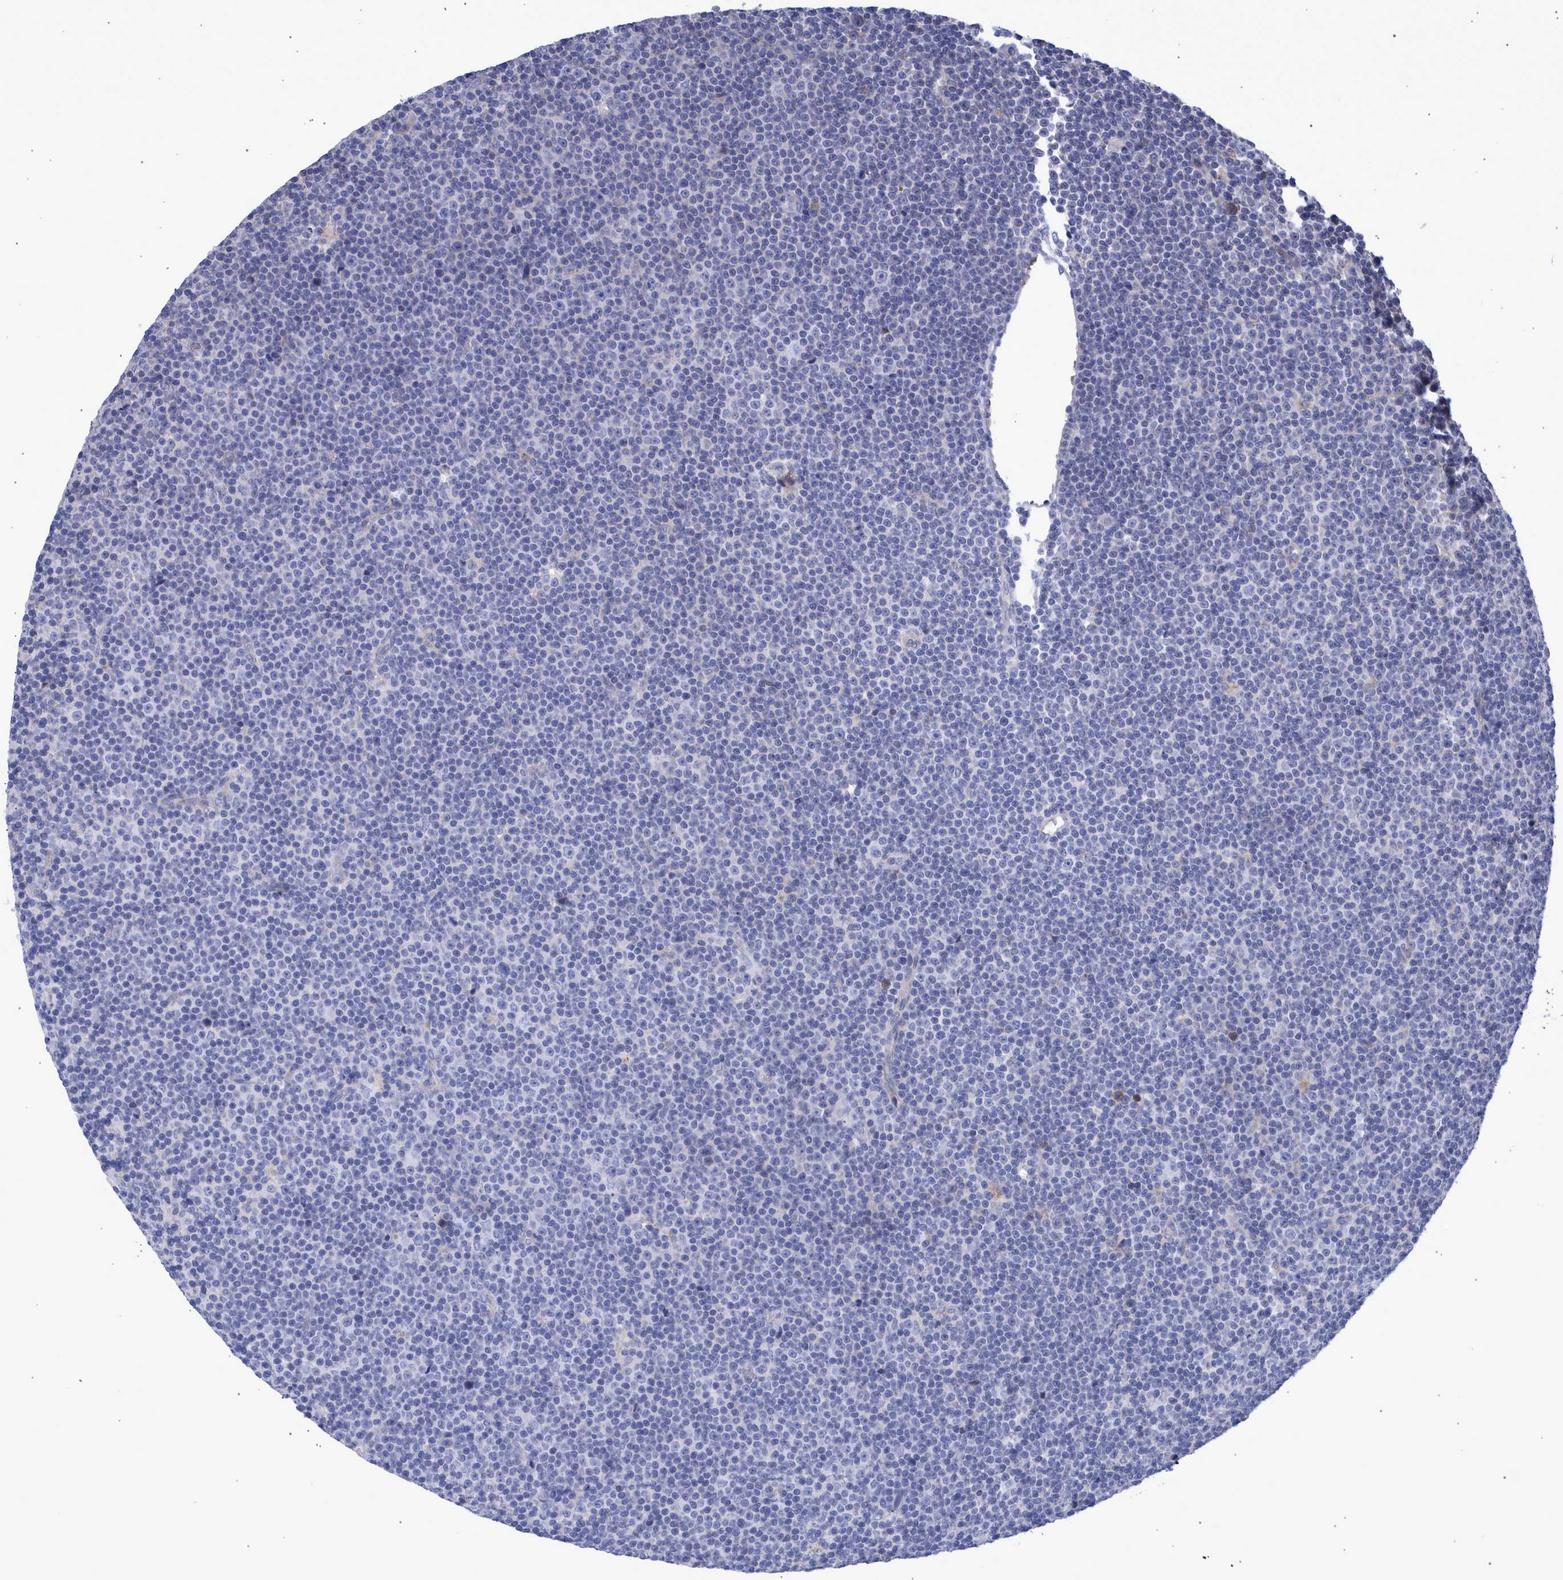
{"staining": {"intensity": "negative", "quantity": "none", "location": "none"}, "tissue": "lymphoma", "cell_type": "Tumor cells", "image_type": "cancer", "snomed": [{"axis": "morphology", "description": "Malignant lymphoma, non-Hodgkin's type, Low grade"}, {"axis": "topography", "description": "Lymph node"}], "caption": "Immunohistochemical staining of lymphoma reveals no significant staining in tumor cells.", "gene": "DLL4", "patient": {"sex": "female", "age": 67}}